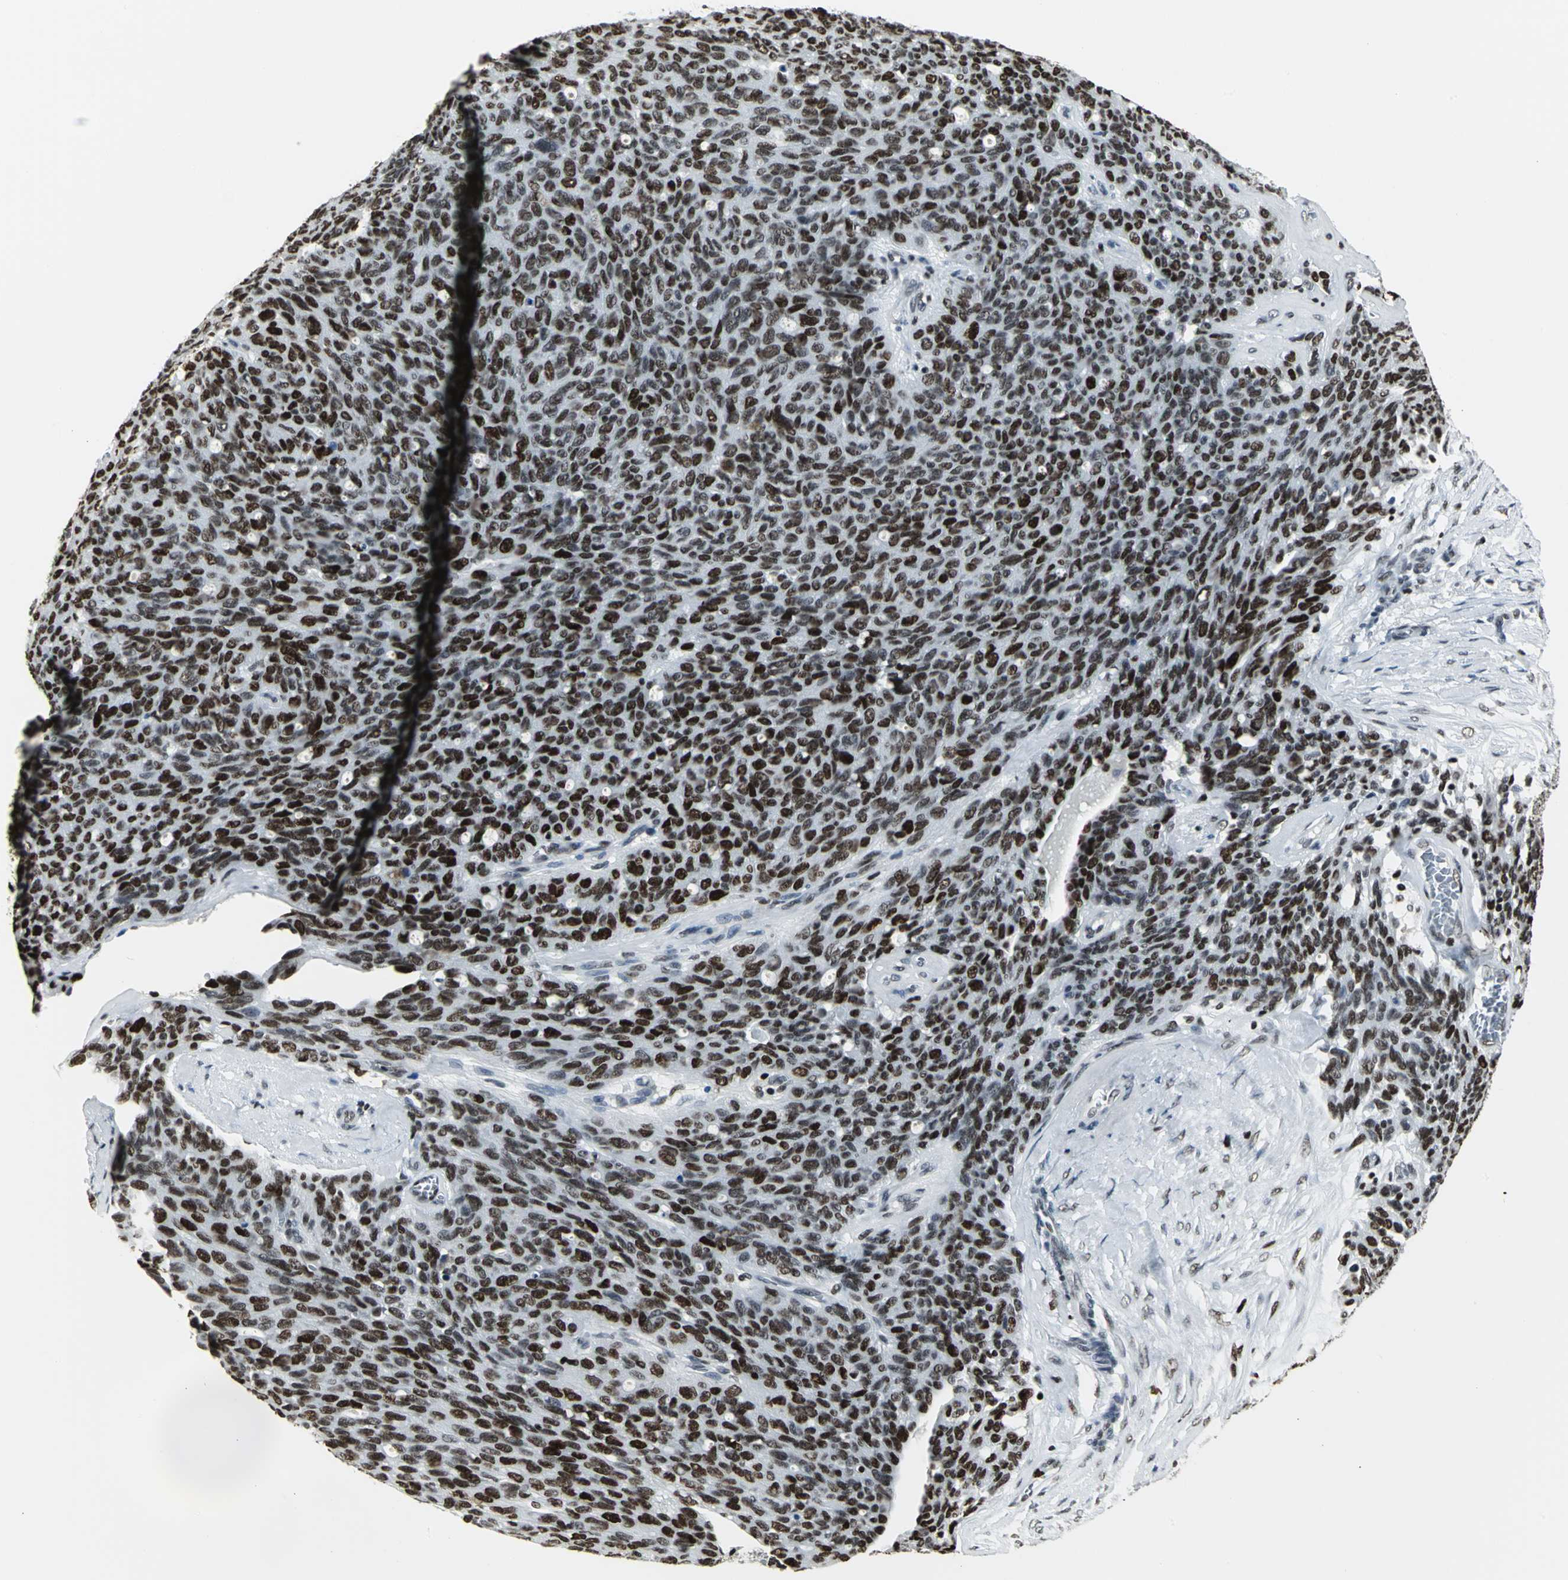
{"staining": {"intensity": "strong", "quantity": ">75%", "location": "nuclear"}, "tissue": "ovarian cancer", "cell_type": "Tumor cells", "image_type": "cancer", "snomed": [{"axis": "morphology", "description": "Carcinoma, endometroid"}, {"axis": "topography", "description": "Ovary"}], "caption": "Endometroid carcinoma (ovarian) stained with immunohistochemistry shows strong nuclear expression in about >75% of tumor cells. (Brightfield microscopy of DAB IHC at high magnification).", "gene": "HNRNPD", "patient": {"sex": "female", "age": 60}}